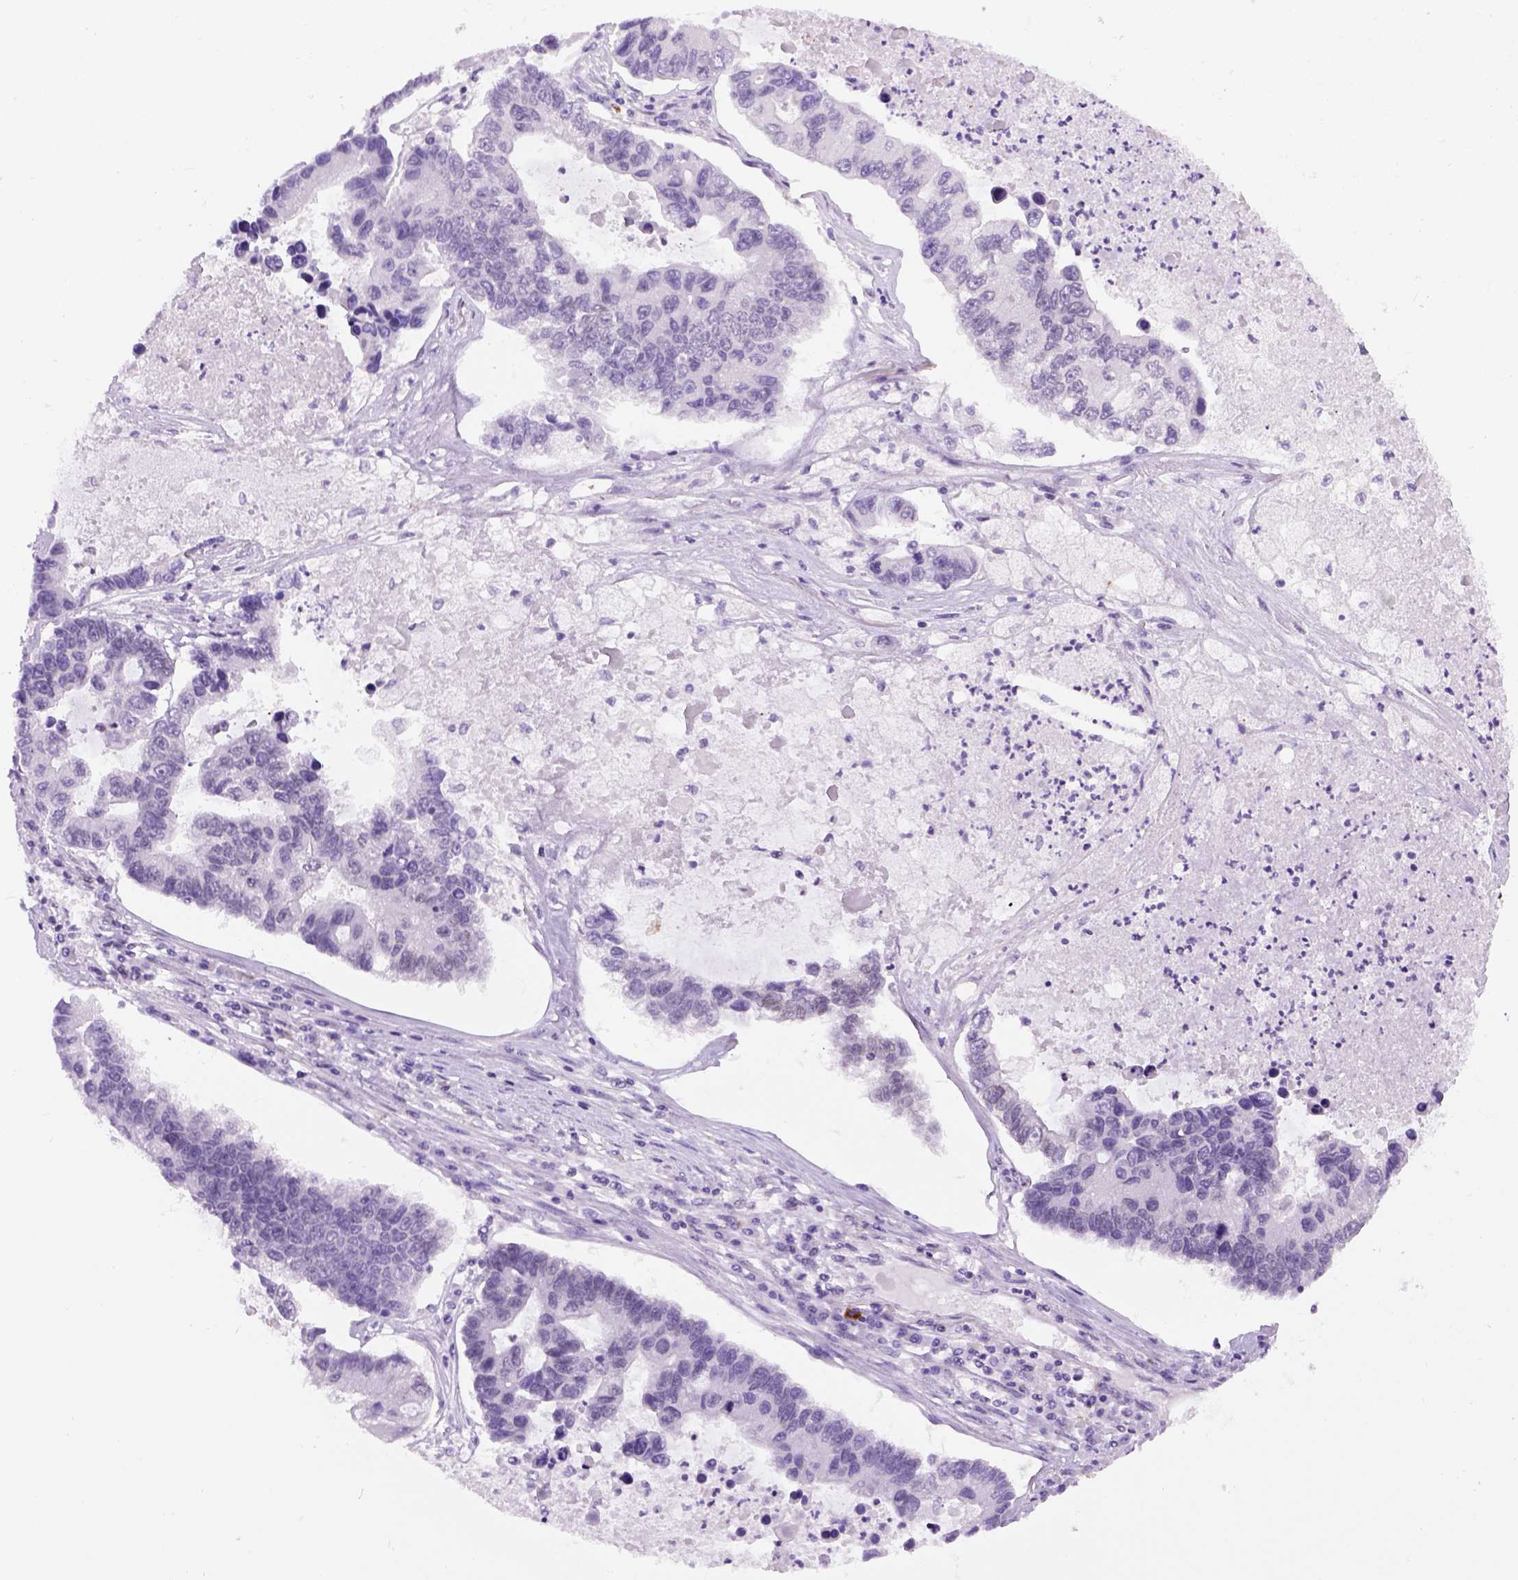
{"staining": {"intensity": "negative", "quantity": "none", "location": "none"}, "tissue": "lung cancer", "cell_type": "Tumor cells", "image_type": "cancer", "snomed": [{"axis": "morphology", "description": "Adenocarcinoma, NOS"}, {"axis": "topography", "description": "Bronchus"}, {"axis": "topography", "description": "Lung"}], "caption": "This is an immunohistochemistry (IHC) histopathology image of human adenocarcinoma (lung). There is no positivity in tumor cells.", "gene": "FAM184B", "patient": {"sex": "female", "age": 51}}